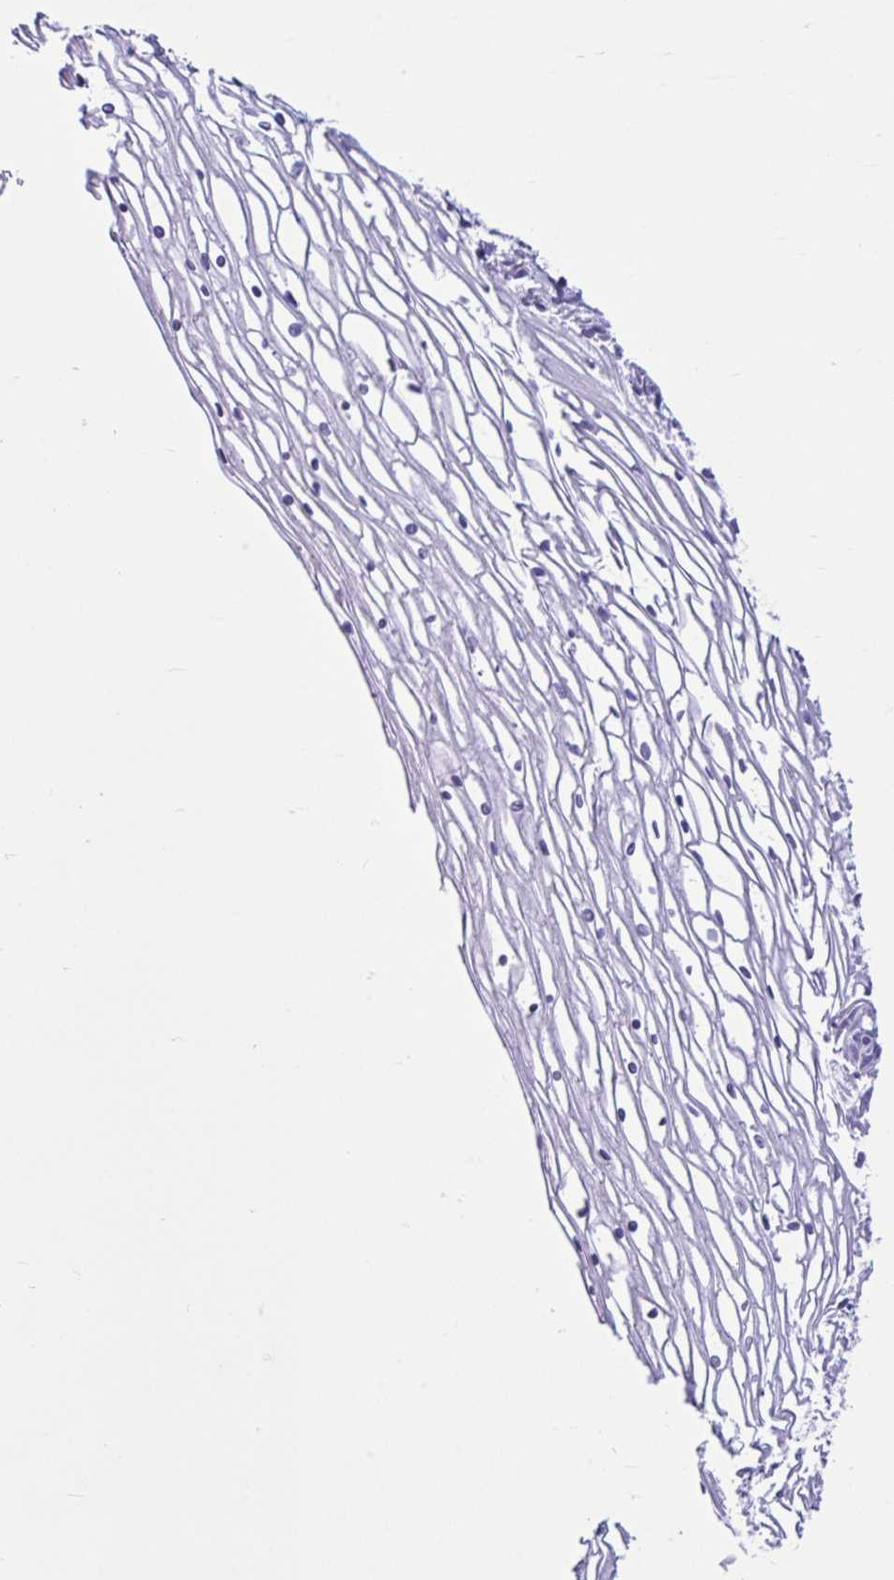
{"staining": {"intensity": "weak", "quantity": "<25%", "location": "cytoplasmic/membranous"}, "tissue": "cervix", "cell_type": "Glandular cells", "image_type": "normal", "snomed": [{"axis": "morphology", "description": "Normal tissue, NOS"}, {"axis": "topography", "description": "Cervix"}], "caption": "IHC image of unremarkable human cervix stained for a protein (brown), which reveals no expression in glandular cells. (Brightfield microscopy of DAB IHC at high magnification).", "gene": "CYP19A1", "patient": {"sex": "female", "age": 36}}